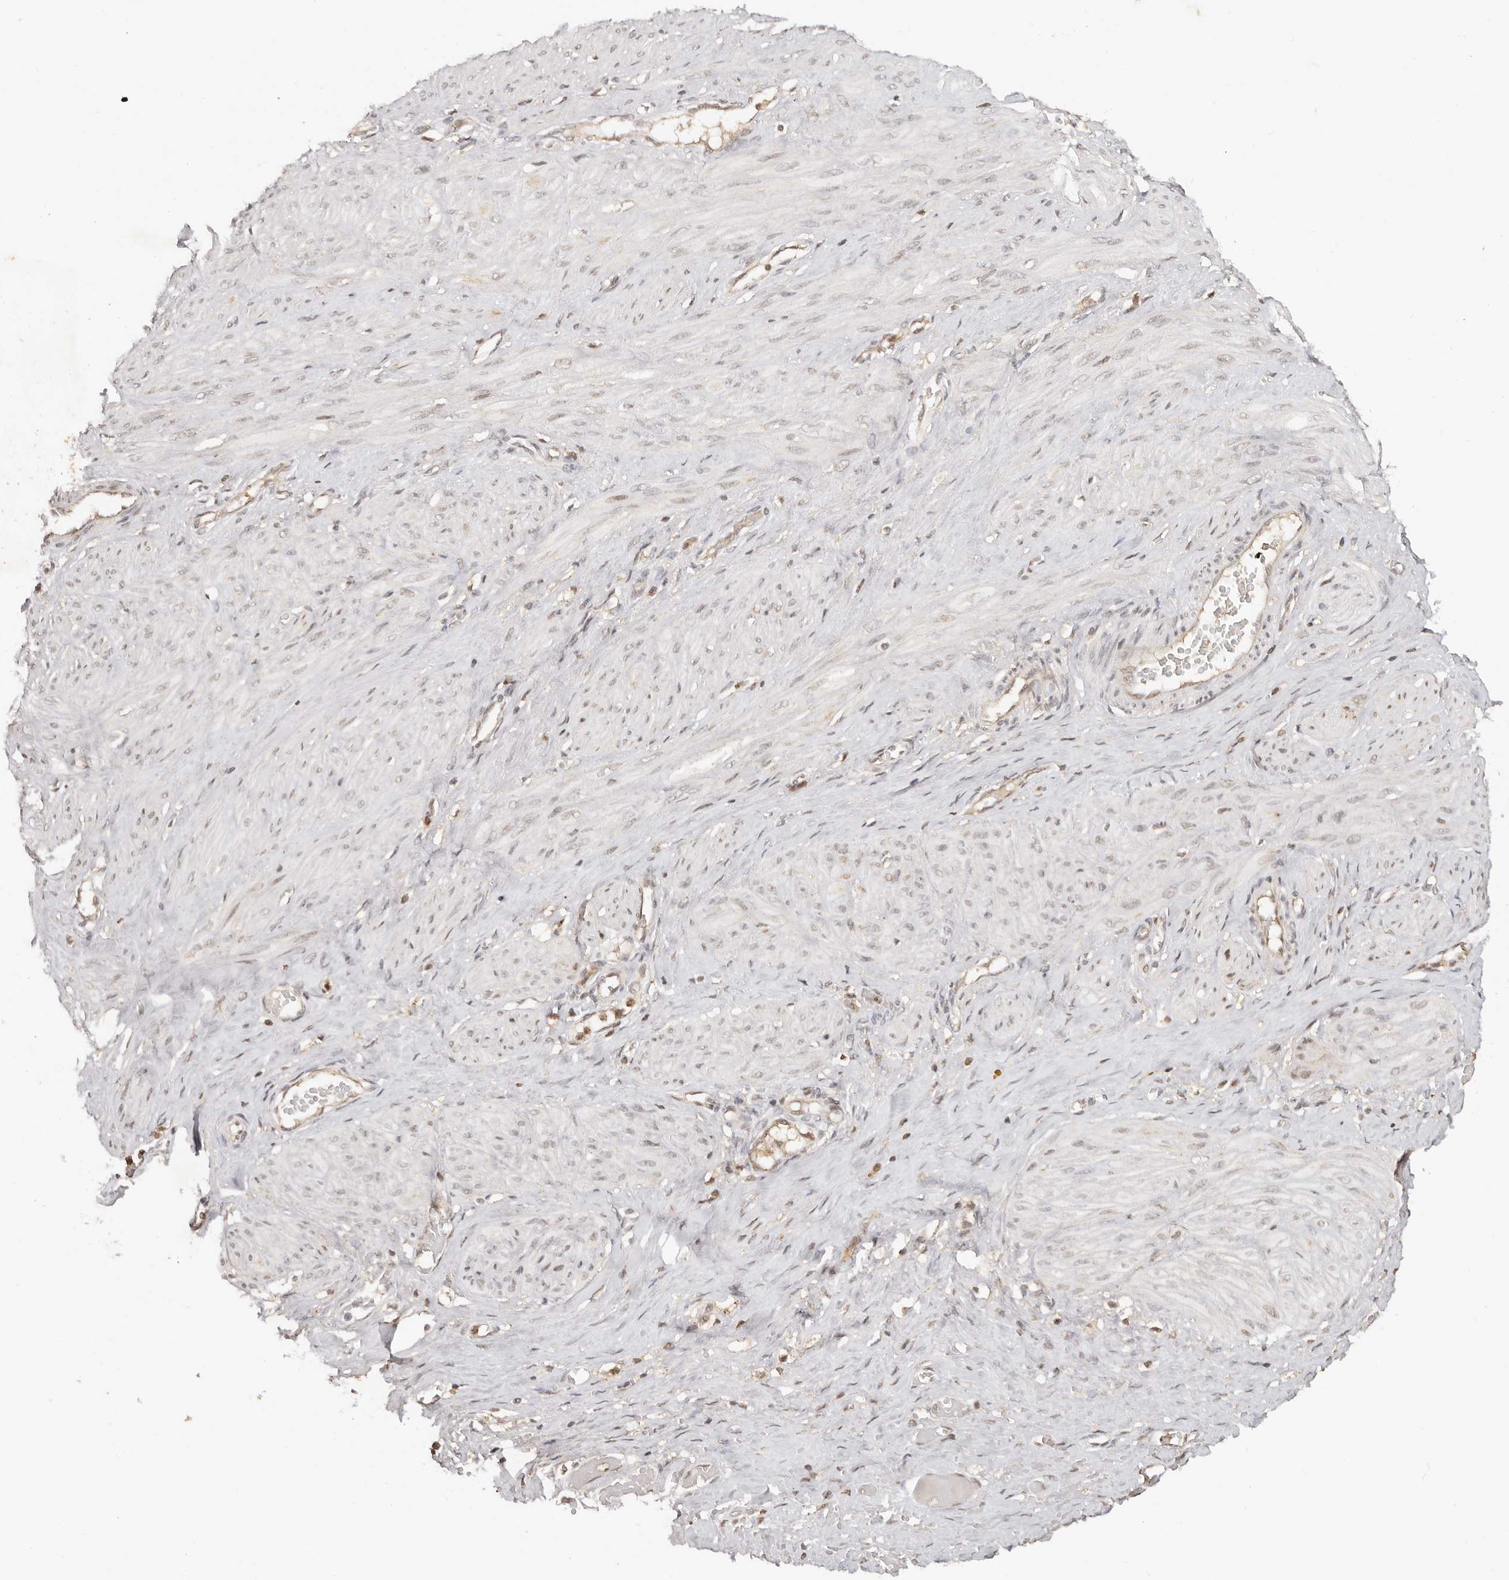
{"staining": {"intensity": "weak", "quantity": "<25%", "location": "cytoplasmic/membranous"}, "tissue": "smooth muscle", "cell_type": "Smooth muscle cells", "image_type": "normal", "snomed": [{"axis": "morphology", "description": "Normal tissue, NOS"}, {"axis": "topography", "description": "Endometrium"}], "caption": "An immunohistochemistry image of unremarkable smooth muscle is shown. There is no staining in smooth muscle cells of smooth muscle.", "gene": "SEC14L1", "patient": {"sex": "female", "age": 33}}